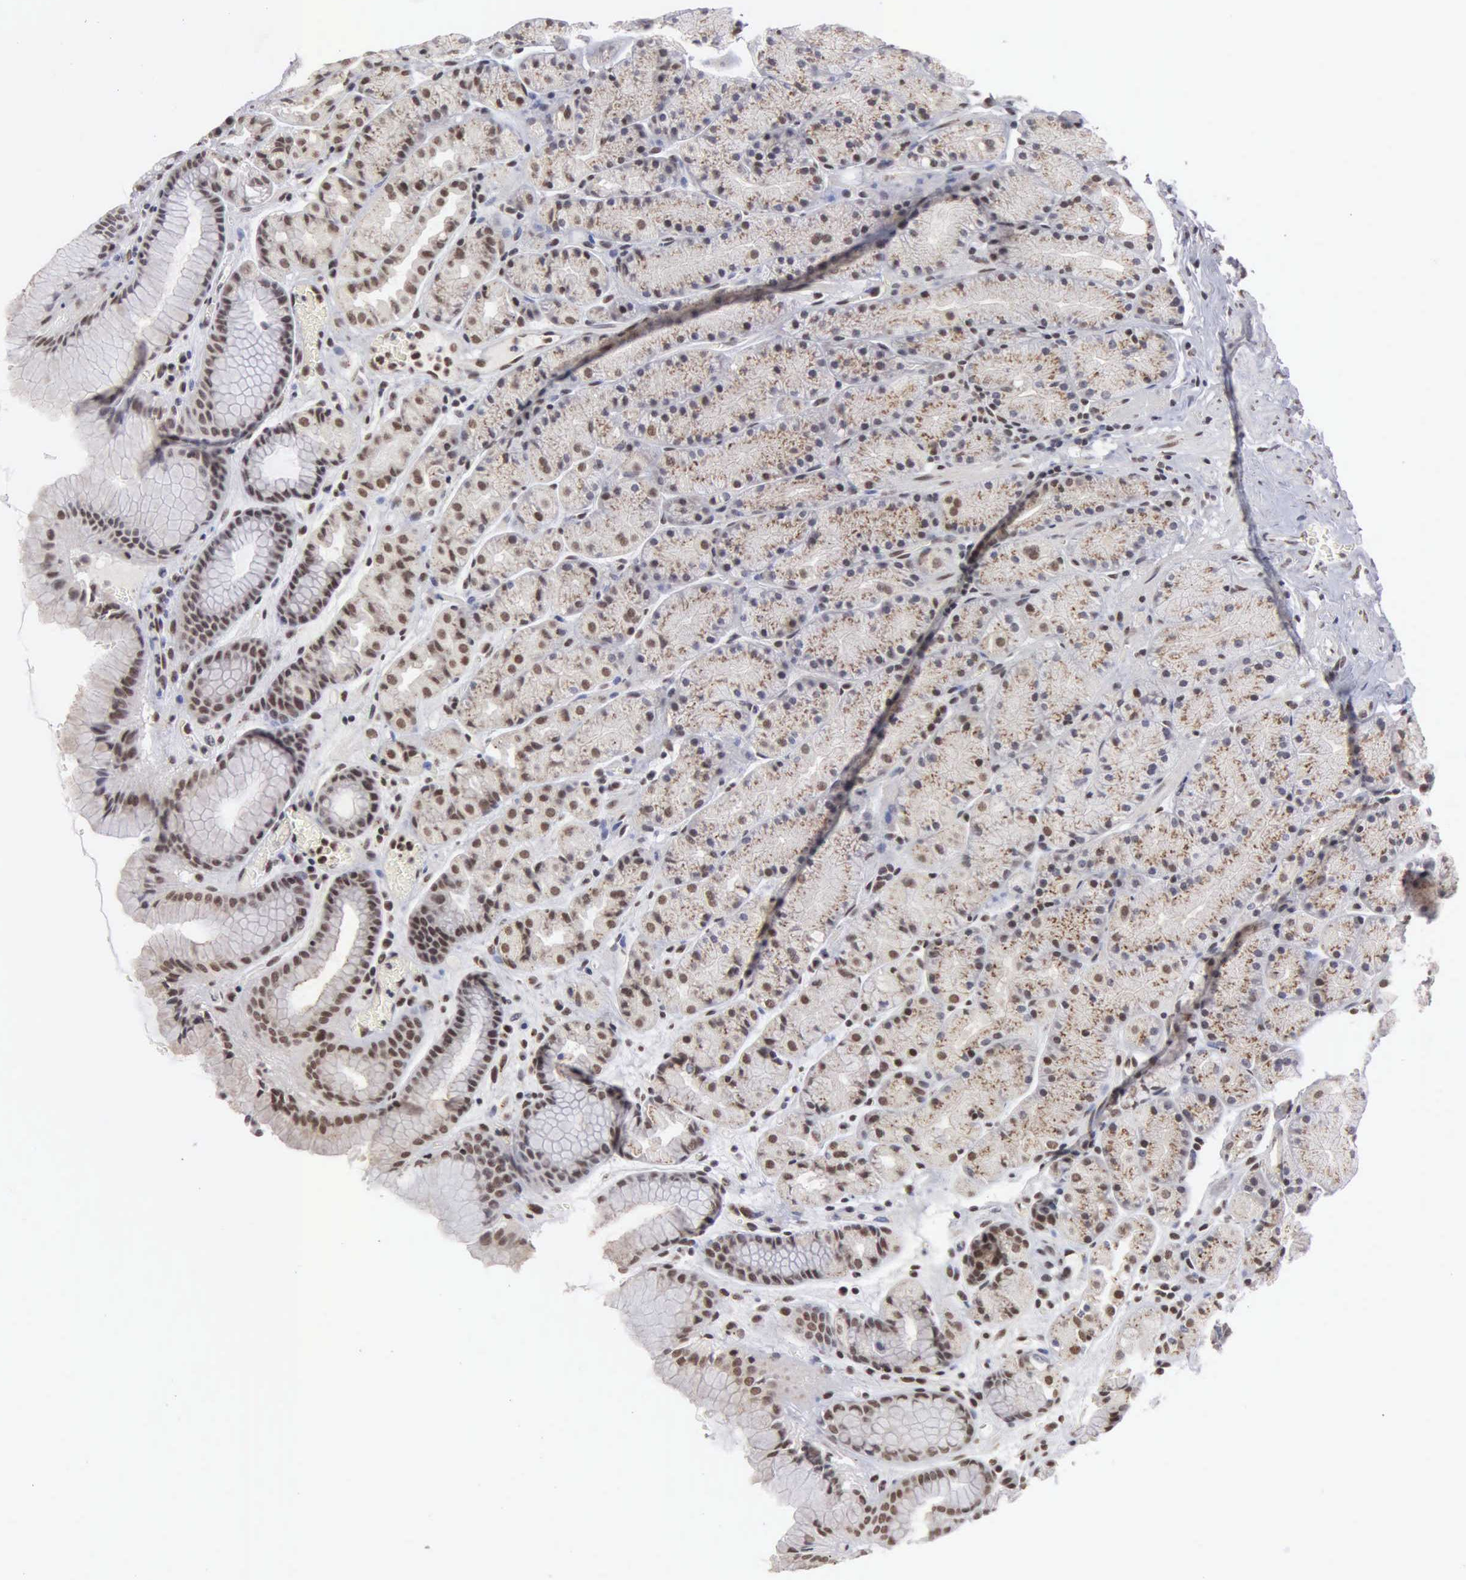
{"staining": {"intensity": "moderate", "quantity": ">75%", "location": "cytoplasmic/membranous,nuclear"}, "tissue": "stomach", "cell_type": "Glandular cells", "image_type": "normal", "snomed": [{"axis": "morphology", "description": "Normal tissue, NOS"}, {"axis": "topography", "description": "Stomach, upper"}], "caption": "DAB immunohistochemical staining of benign human stomach reveals moderate cytoplasmic/membranous,nuclear protein expression in about >75% of glandular cells.", "gene": "GTF2A1", "patient": {"sex": "male", "age": 72}}